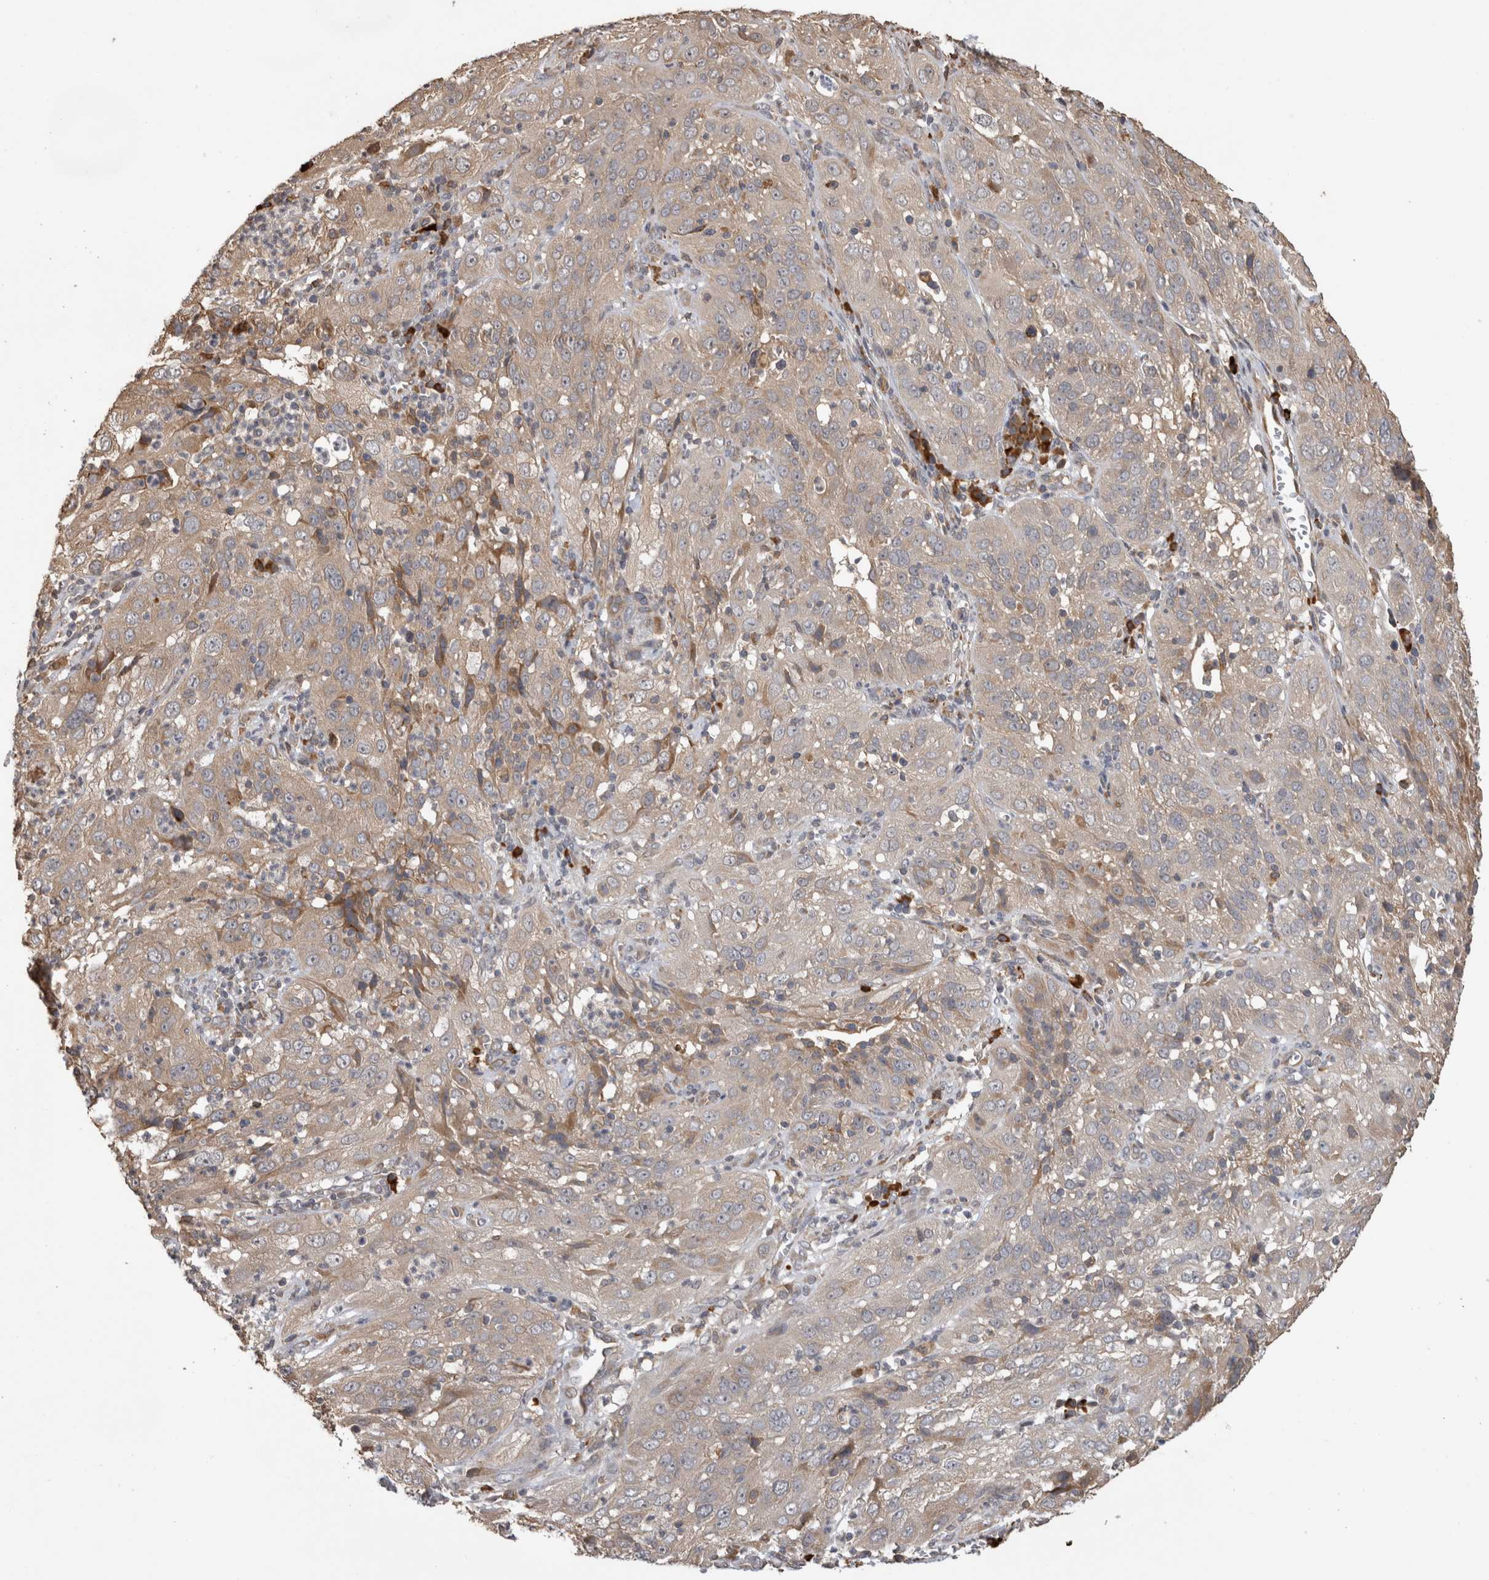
{"staining": {"intensity": "weak", "quantity": "25%-75%", "location": "cytoplasmic/membranous"}, "tissue": "cervical cancer", "cell_type": "Tumor cells", "image_type": "cancer", "snomed": [{"axis": "morphology", "description": "Squamous cell carcinoma, NOS"}, {"axis": "topography", "description": "Cervix"}], "caption": "Weak cytoplasmic/membranous expression is present in about 25%-75% of tumor cells in cervical squamous cell carcinoma.", "gene": "TBCE", "patient": {"sex": "female", "age": 32}}